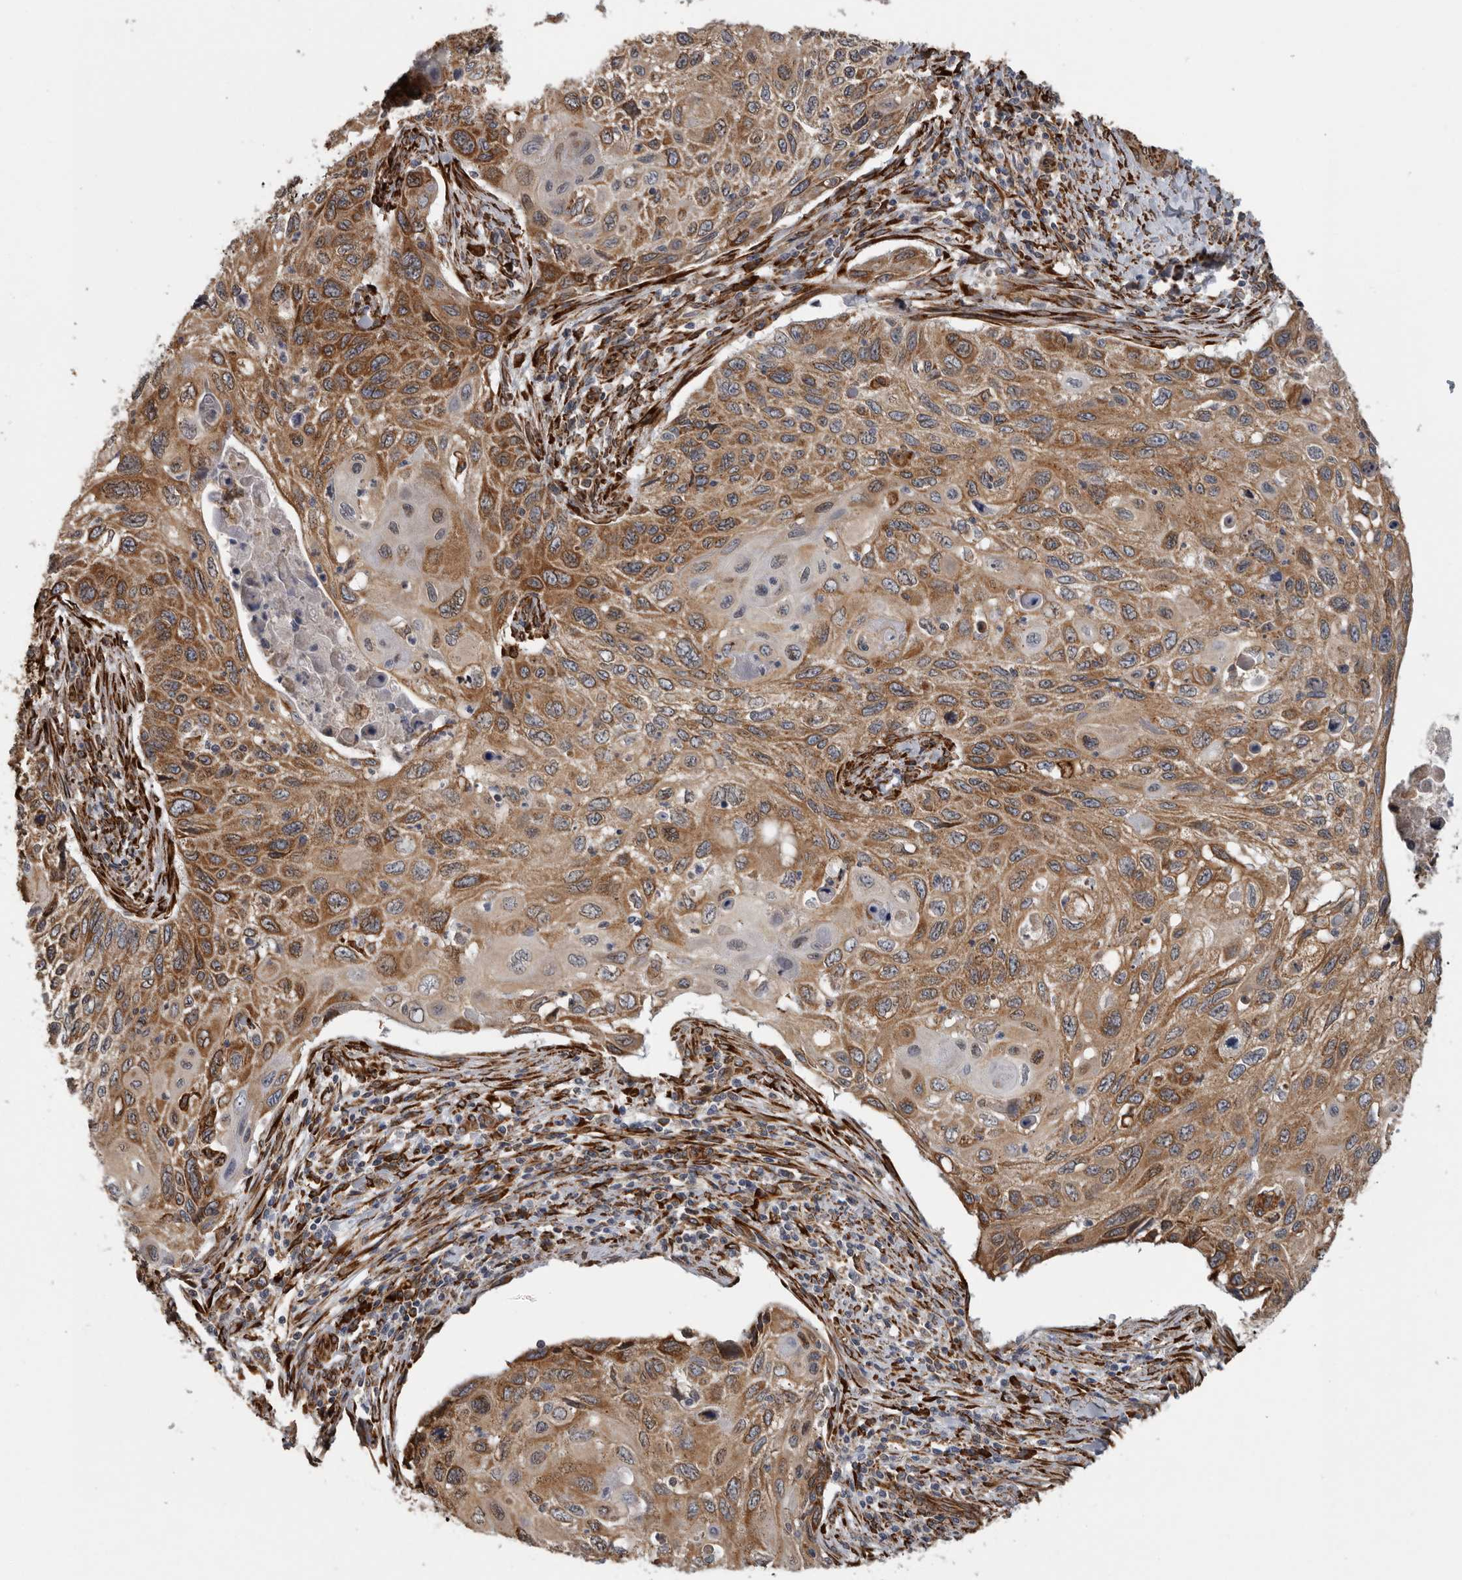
{"staining": {"intensity": "moderate", "quantity": ">75%", "location": "cytoplasmic/membranous"}, "tissue": "cervical cancer", "cell_type": "Tumor cells", "image_type": "cancer", "snomed": [{"axis": "morphology", "description": "Squamous cell carcinoma, NOS"}, {"axis": "topography", "description": "Cervix"}], "caption": "Brown immunohistochemical staining in human cervical cancer reveals moderate cytoplasmic/membranous expression in approximately >75% of tumor cells.", "gene": "CEP350", "patient": {"sex": "female", "age": 70}}